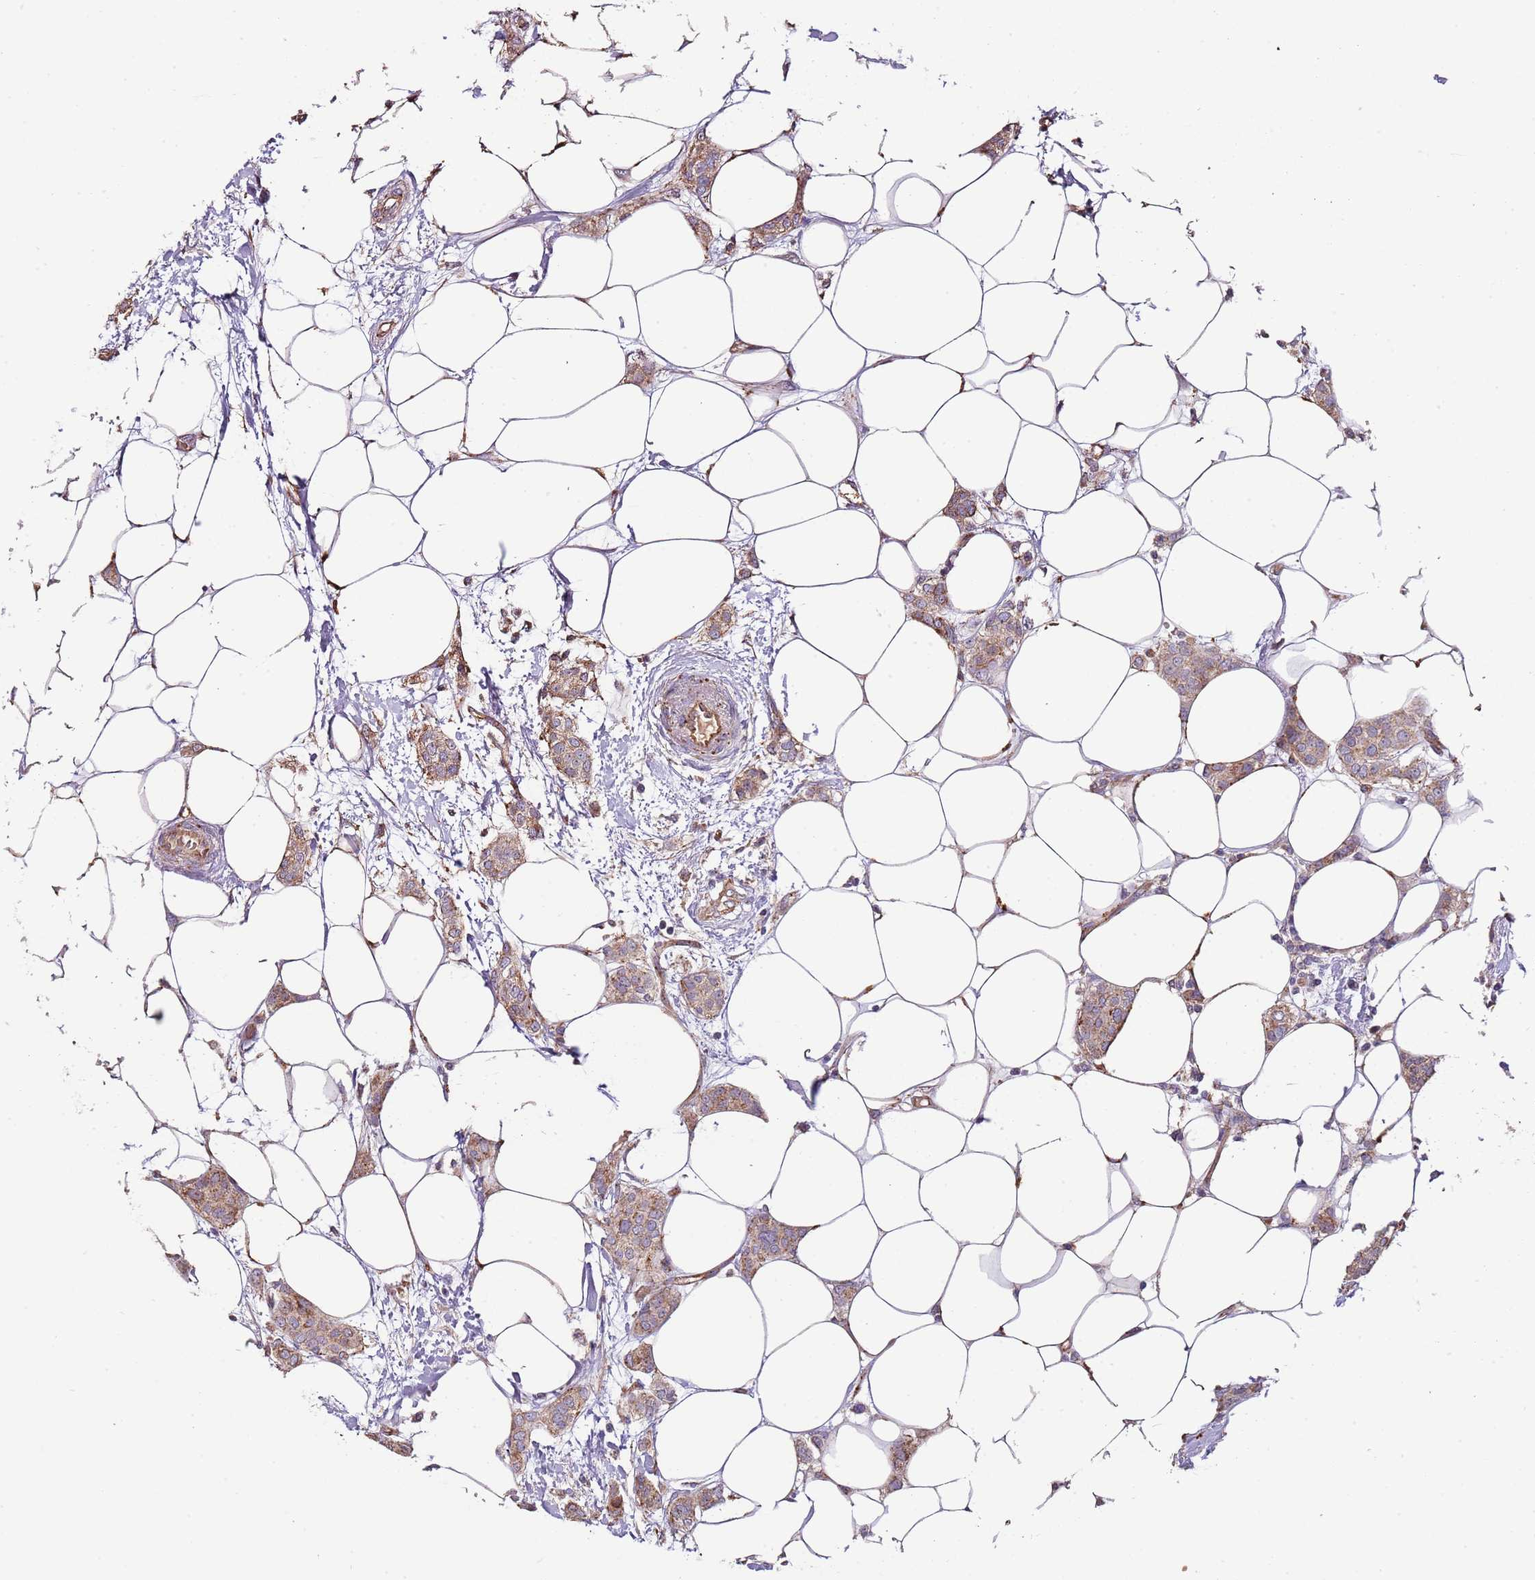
{"staining": {"intensity": "moderate", "quantity": ">75%", "location": "cytoplasmic/membranous"}, "tissue": "breast cancer", "cell_type": "Tumor cells", "image_type": "cancer", "snomed": [{"axis": "morphology", "description": "Duct carcinoma"}, {"axis": "topography", "description": "Breast"}], "caption": "Approximately >75% of tumor cells in breast cancer (infiltrating ductal carcinoma) show moderate cytoplasmic/membranous protein expression as visualized by brown immunohistochemical staining.", "gene": "DOCK6", "patient": {"sex": "female", "age": 72}}